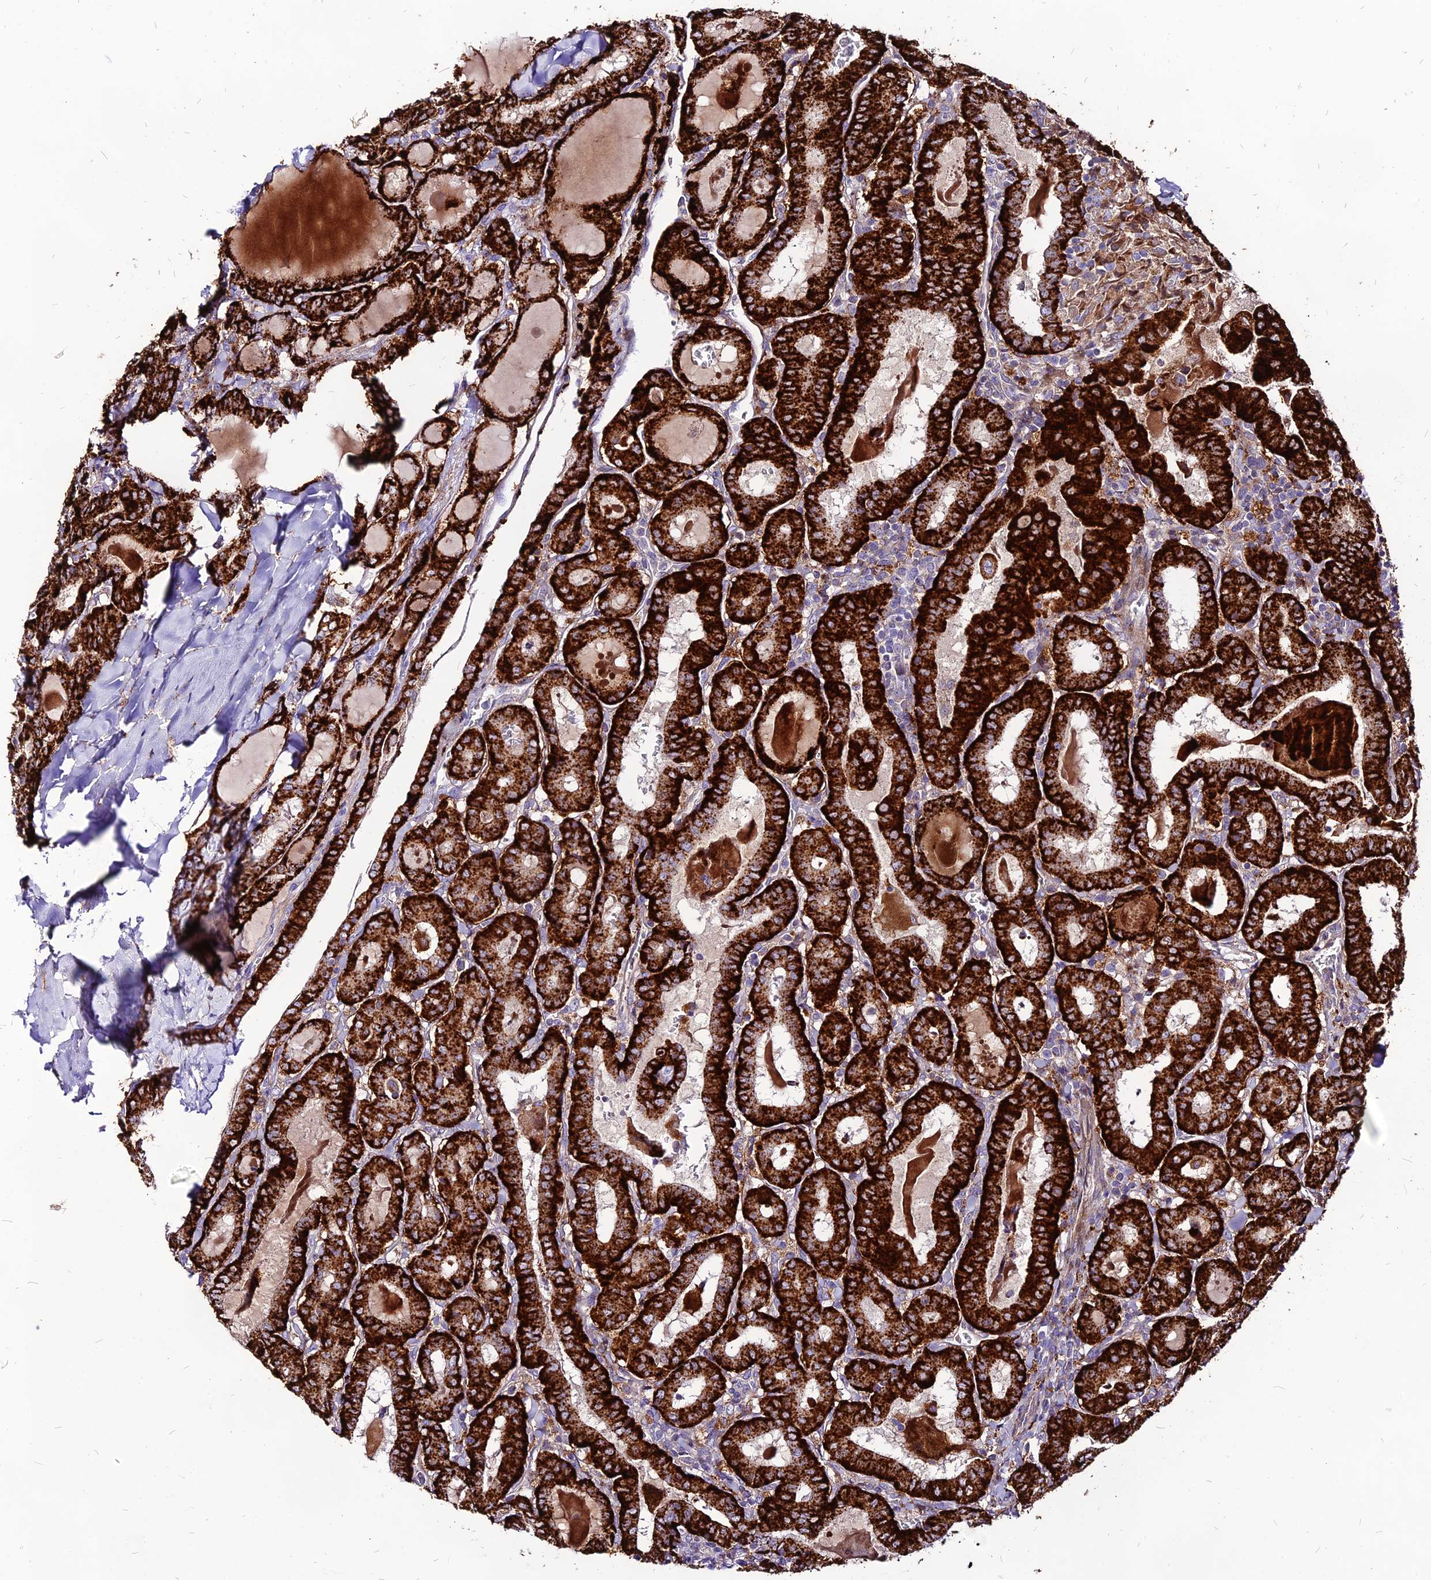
{"staining": {"intensity": "strong", "quantity": ">75%", "location": "cytoplasmic/membranous"}, "tissue": "thyroid cancer", "cell_type": "Tumor cells", "image_type": "cancer", "snomed": [{"axis": "morphology", "description": "Papillary adenocarcinoma, NOS"}, {"axis": "topography", "description": "Thyroid gland"}], "caption": "Immunohistochemistry of human thyroid papillary adenocarcinoma reveals high levels of strong cytoplasmic/membranous positivity in approximately >75% of tumor cells.", "gene": "RIMOC1", "patient": {"sex": "female", "age": 72}}